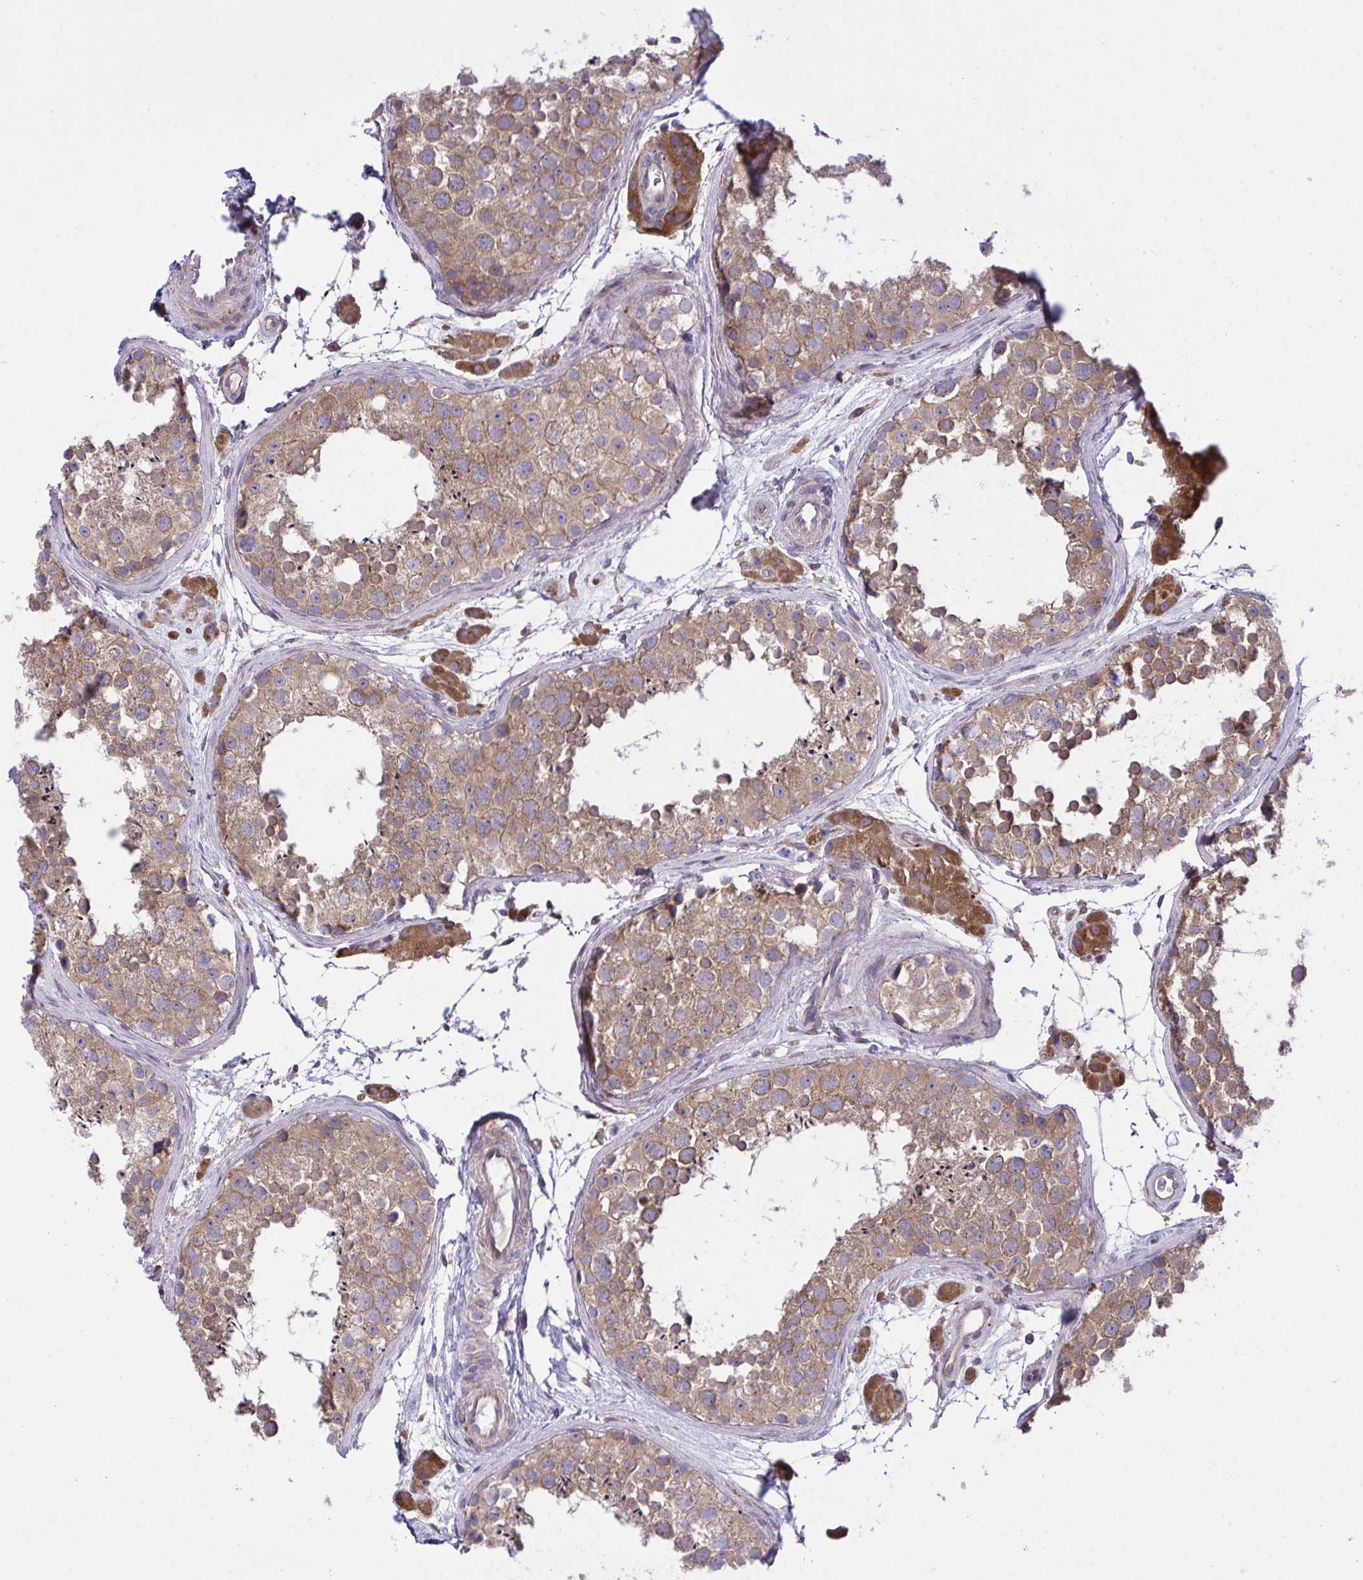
{"staining": {"intensity": "moderate", "quantity": ">75%", "location": "cytoplasmic/membranous"}, "tissue": "testis", "cell_type": "Cells in seminiferous ducts", "image_type": "normal", "snomed": [{"axis": "morphology", "description": "Normal tissue, NOS"}, {"axis": "topography", "description": "Testis"}], "caption": "A brown stain highlights moderate cytoplasmic/membranous expression of a protein in cells in seminiferous ducts of normal testis.", "gene": "GRB14", "patient": {"sex": "male", "age": 41}}